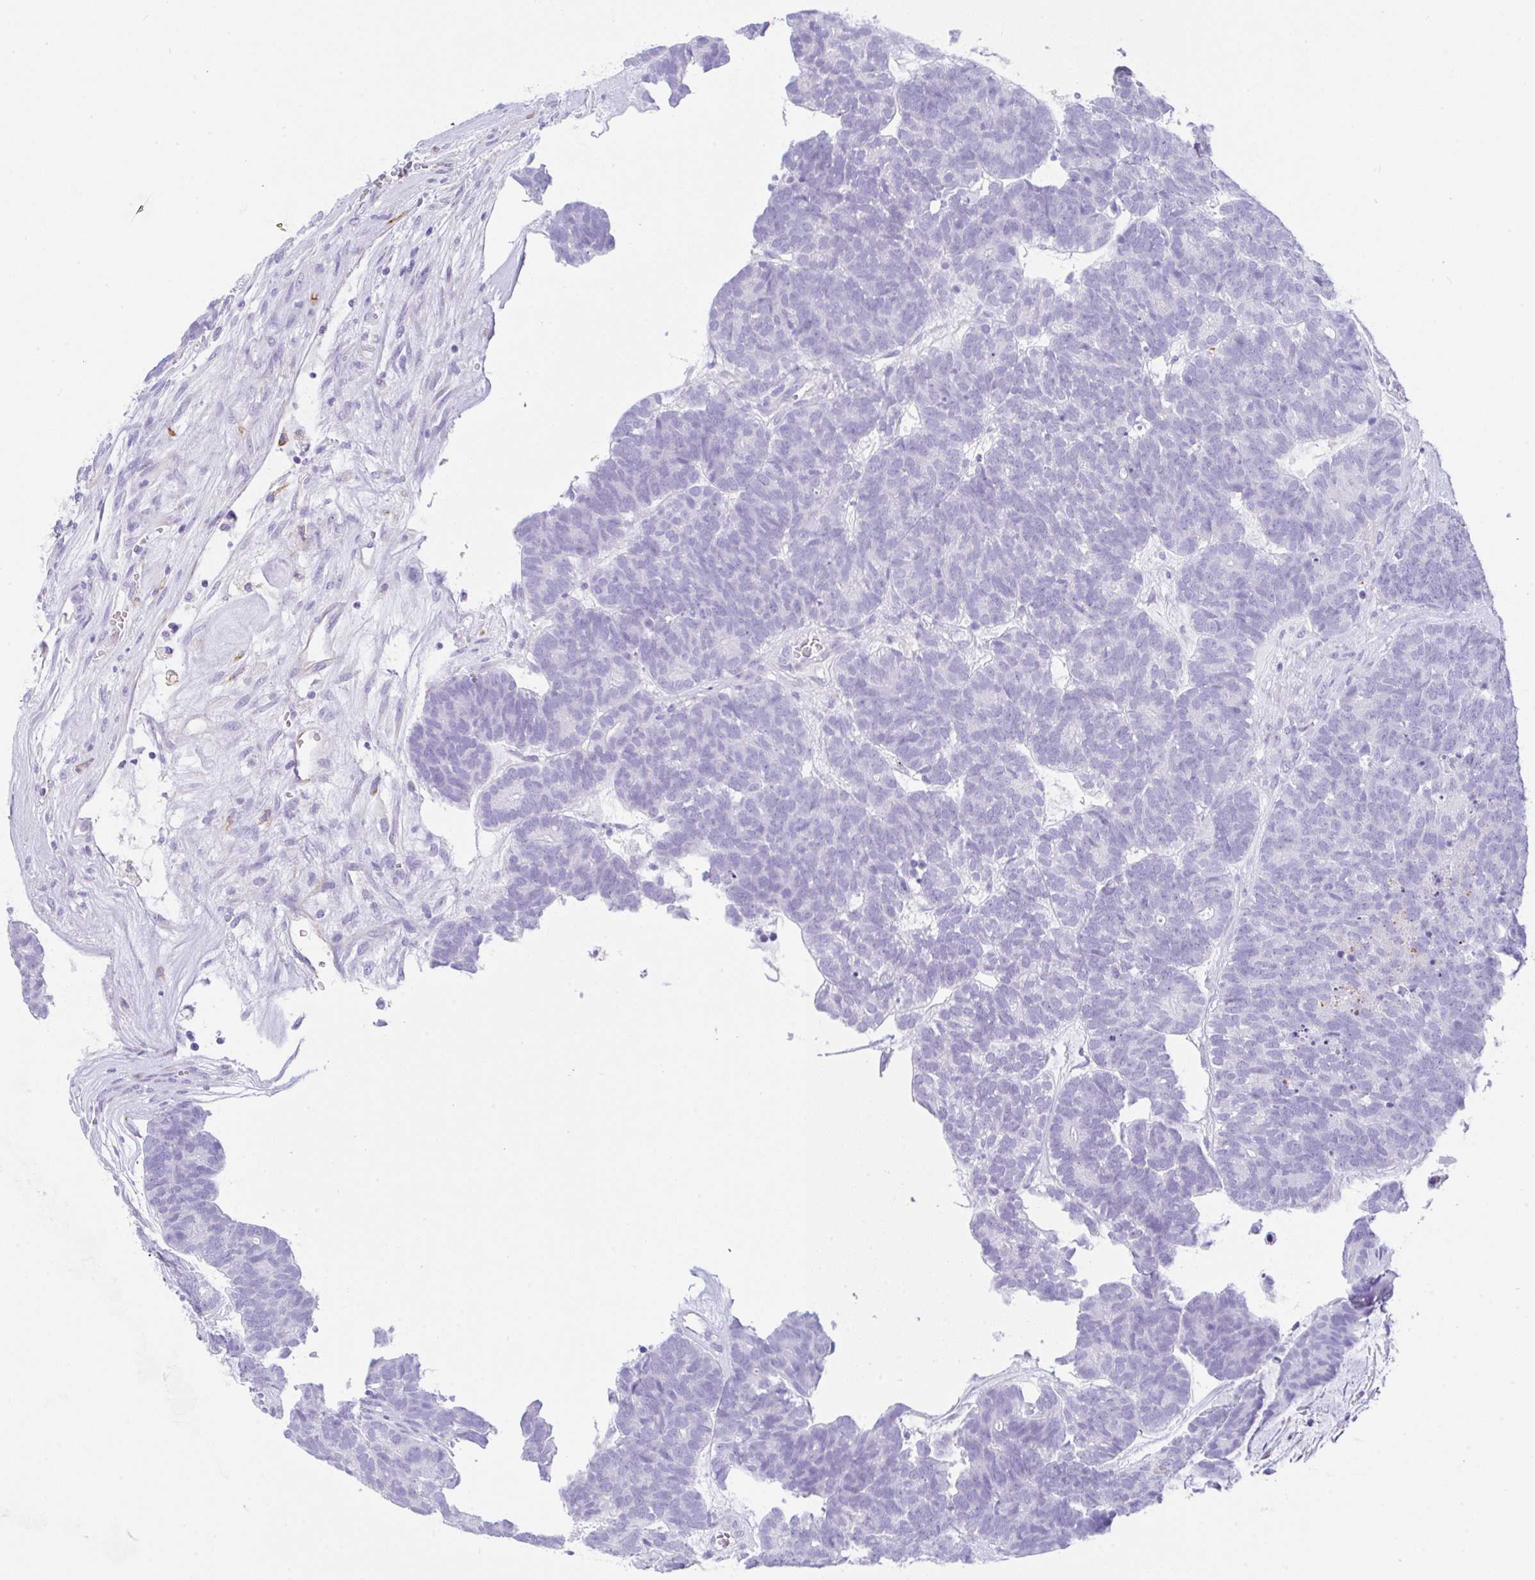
{"staining": {"intensity": "negative", "quantity": "none", "location": "none"}, "tissue": "head and neck cancer", "cell_type": "Tumor cells", "image_type": "cancer", "snomed": [{"axis": "morphology", "description": "Adenocarcinoma, NOS"}, {"axis": "topography", "description": "Head-Neck"}], "caption": "There is no significant expression in tumor cells of head and neck cancer. Brightfield microscopy of immunohistochemistry (IHC) stained with DAB (brown) and hematoxylin (blue), captured at high magnification.", "gene": "NDUFAF8", "patient": {"sex": "female", "age": 81}}